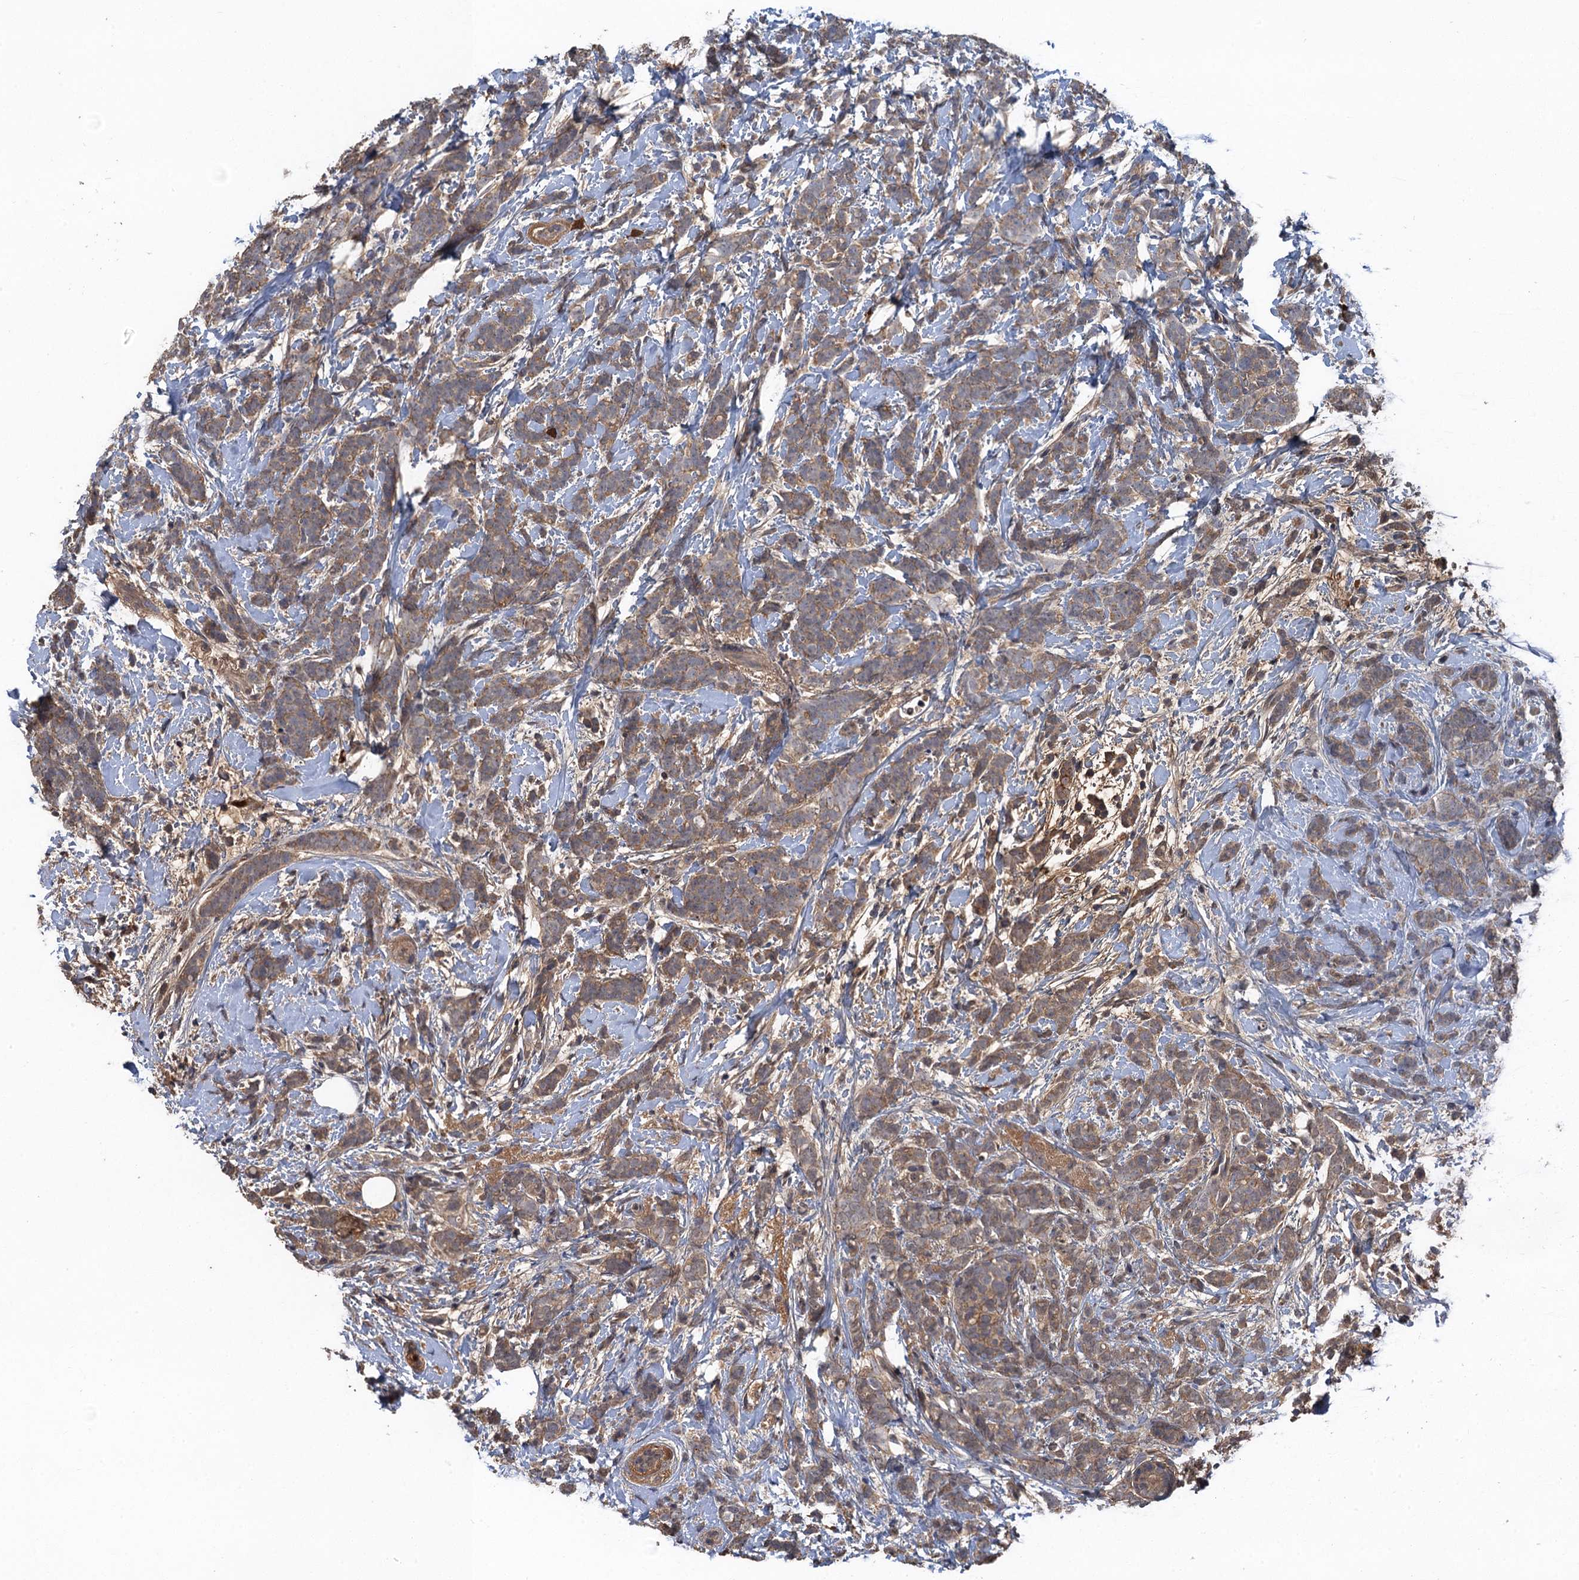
{"staining": {"intensity": "weak", "quantity": ">75%", "location": "cytoplasmic/membranous"}, "tissue": "breast cancer", "cell_type": "Tumor cells", "image_type": "cancer", "snomed": [{"axis": "morphology", "description": "Lobular carcinoma"}, {"axis": "topography", "description": "Breast"}], "caption": "Immunohistochemistry histopathology image of neoplastic tissue: human breast lobular carcinoma stained using immunohistochemistry shows low levels of weak protein expression localized specifically in the cytoplasmic/membranous of tumor cells, appearing as a cytoplasmic/membranous brown color.", "gene": "HAPLN3", "patient": {"sex": "female", "age": 58}}